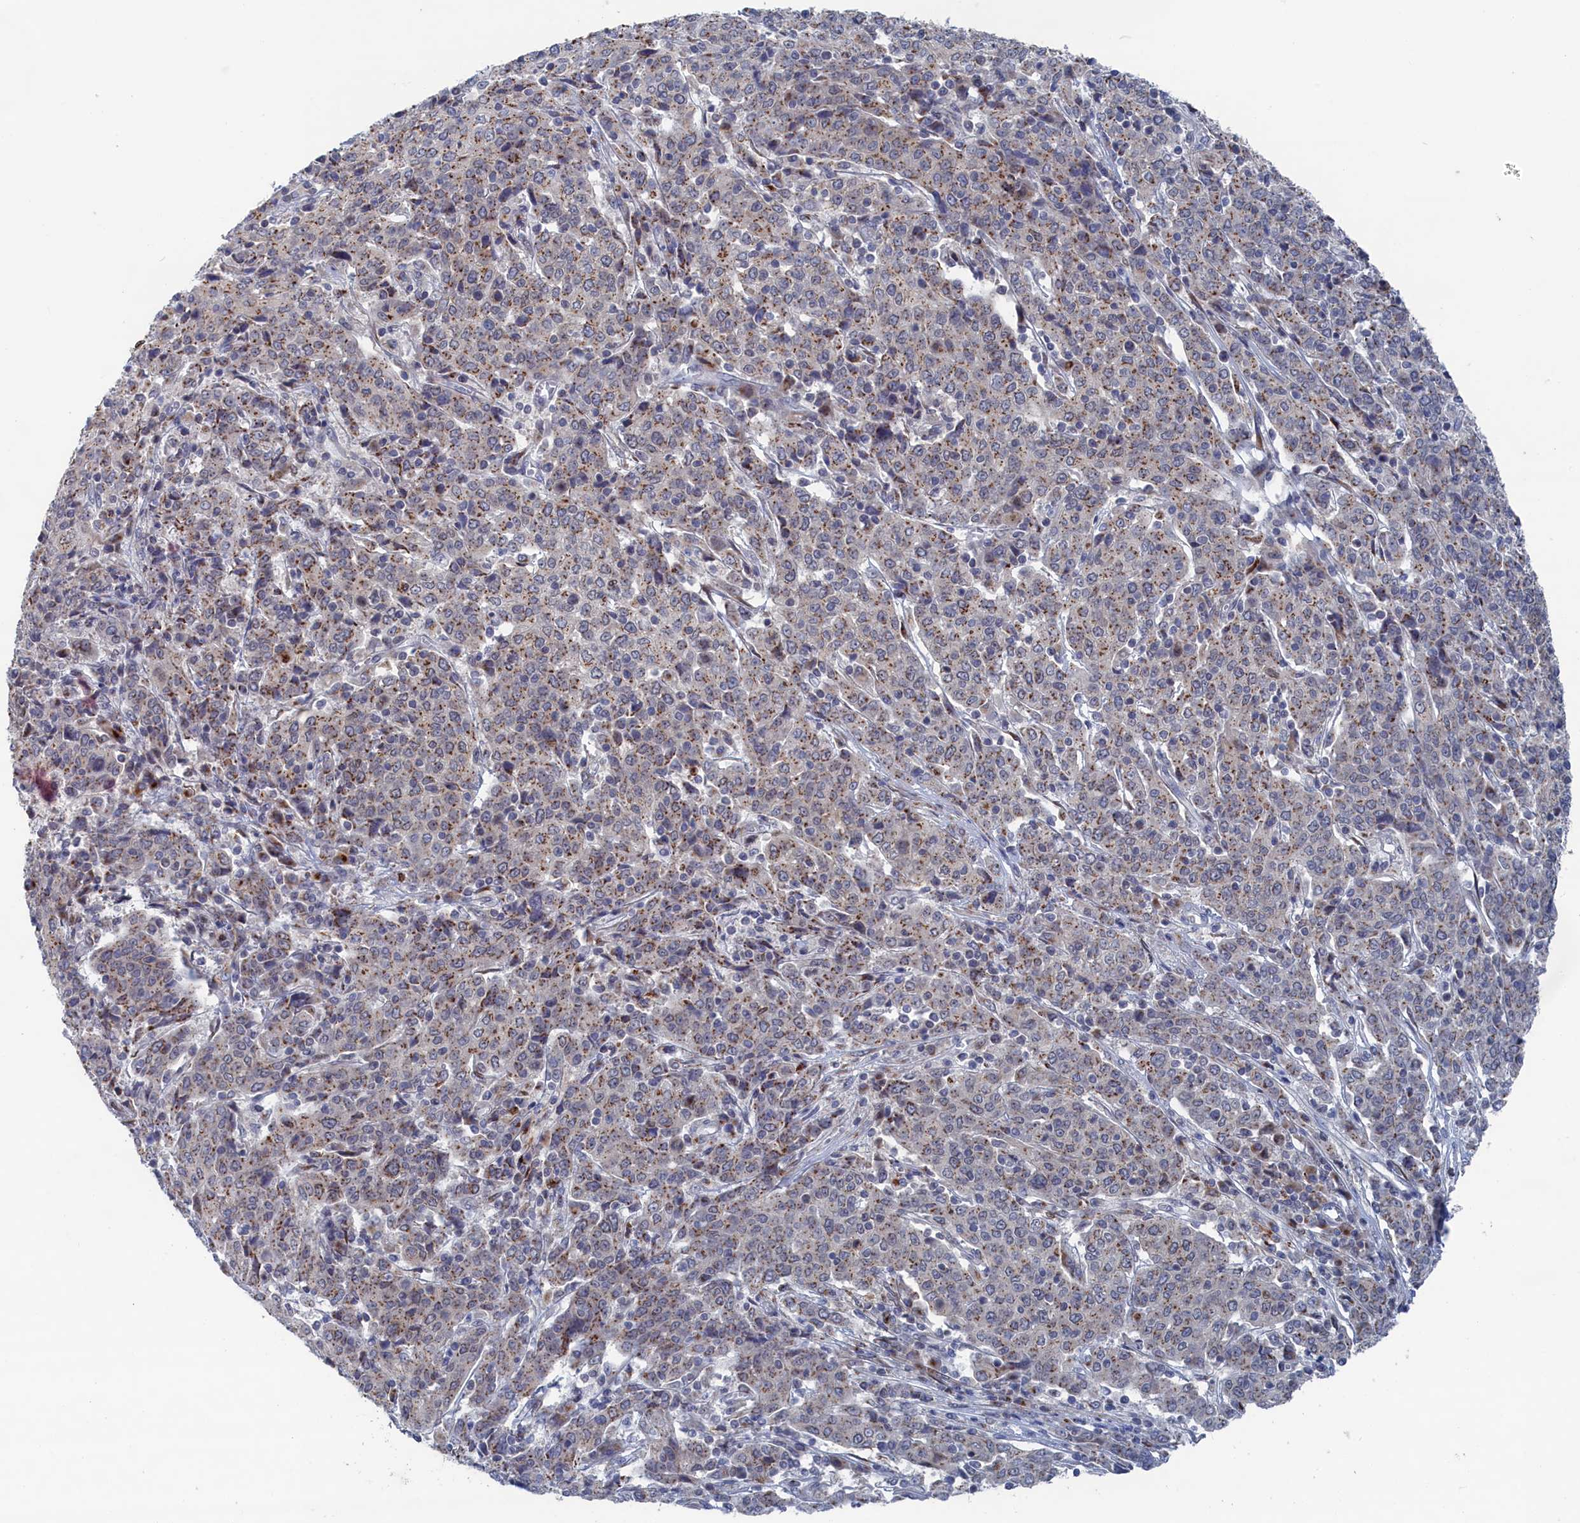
{"staining": {"intensity": "moderate", "quantity": "25%-75%", "location": "cytoplasmic/membranous"}, "tissue": "cervical cancer", "cell_type": "Tumor cells", "image_type": "cancer", "snomed": [{"axis": "morphology", "description": "Squamous cell carcinoma, NOS"}, {"axis": "topography", "description": "Cervix"}], "caption": "This is a micrograph of IHC staining of cervical cancer, which shows moderate staining in the cytoplasmic/membranous of tumor cells.", "gene": "IRX1", "patient": {"sex": "female", "age": 67}}